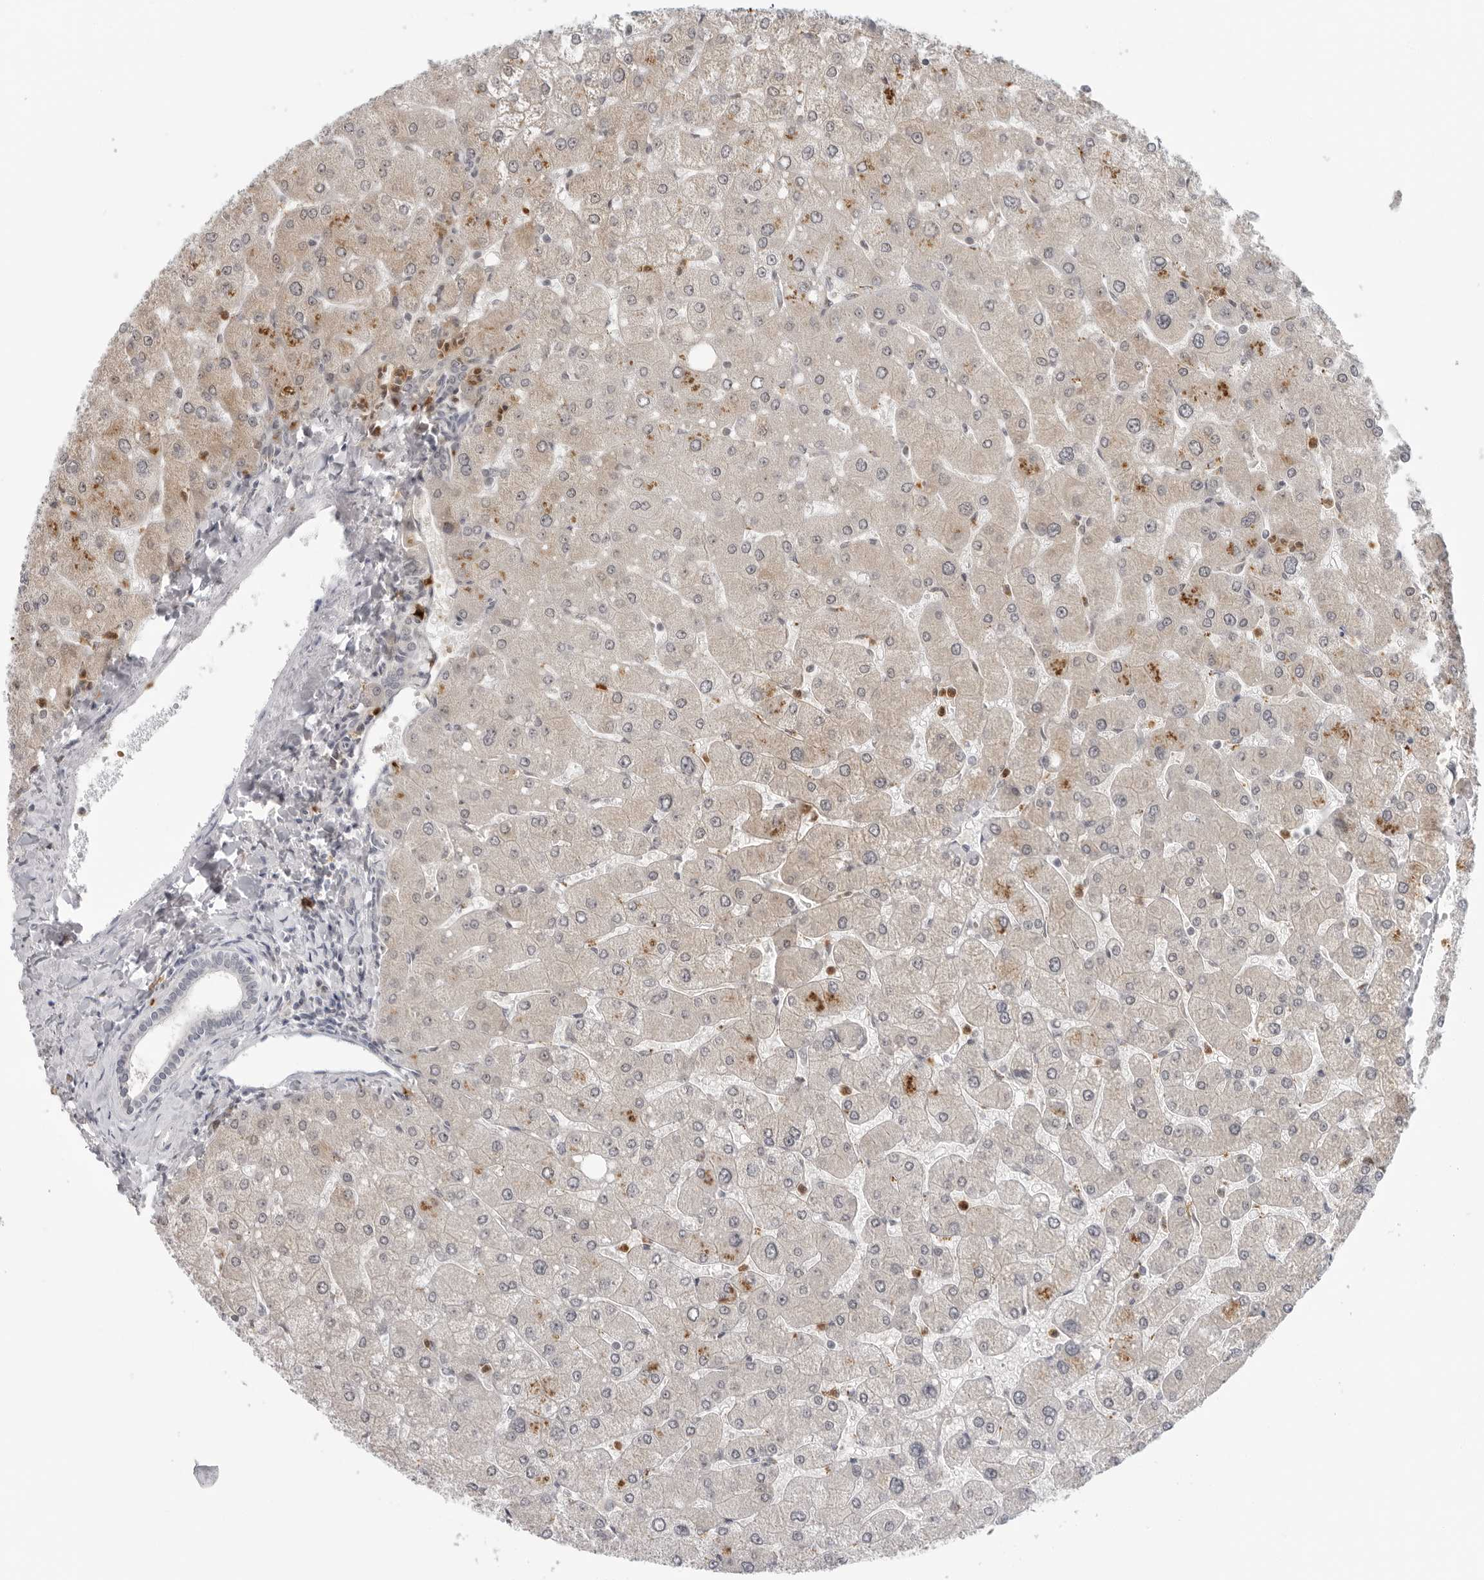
{"staining": {"intensity": "negative", "quantity": "none", "location": "none"}, "tissue": "liver", "cell_type": "Cholangiocytes", "image_type": "normal", "snomed": [{"axis": "morphology", "description": "Normal tissue, NOS"}, {"axis": "topography", "description": "Liver"}], "caption": "This is an immunohistochemistry (IHC) image of benign human liver. There is no positivity in cholangiocytes.", "gene": "SUGCT", "patient": {"sex": "male", "age": 55}}